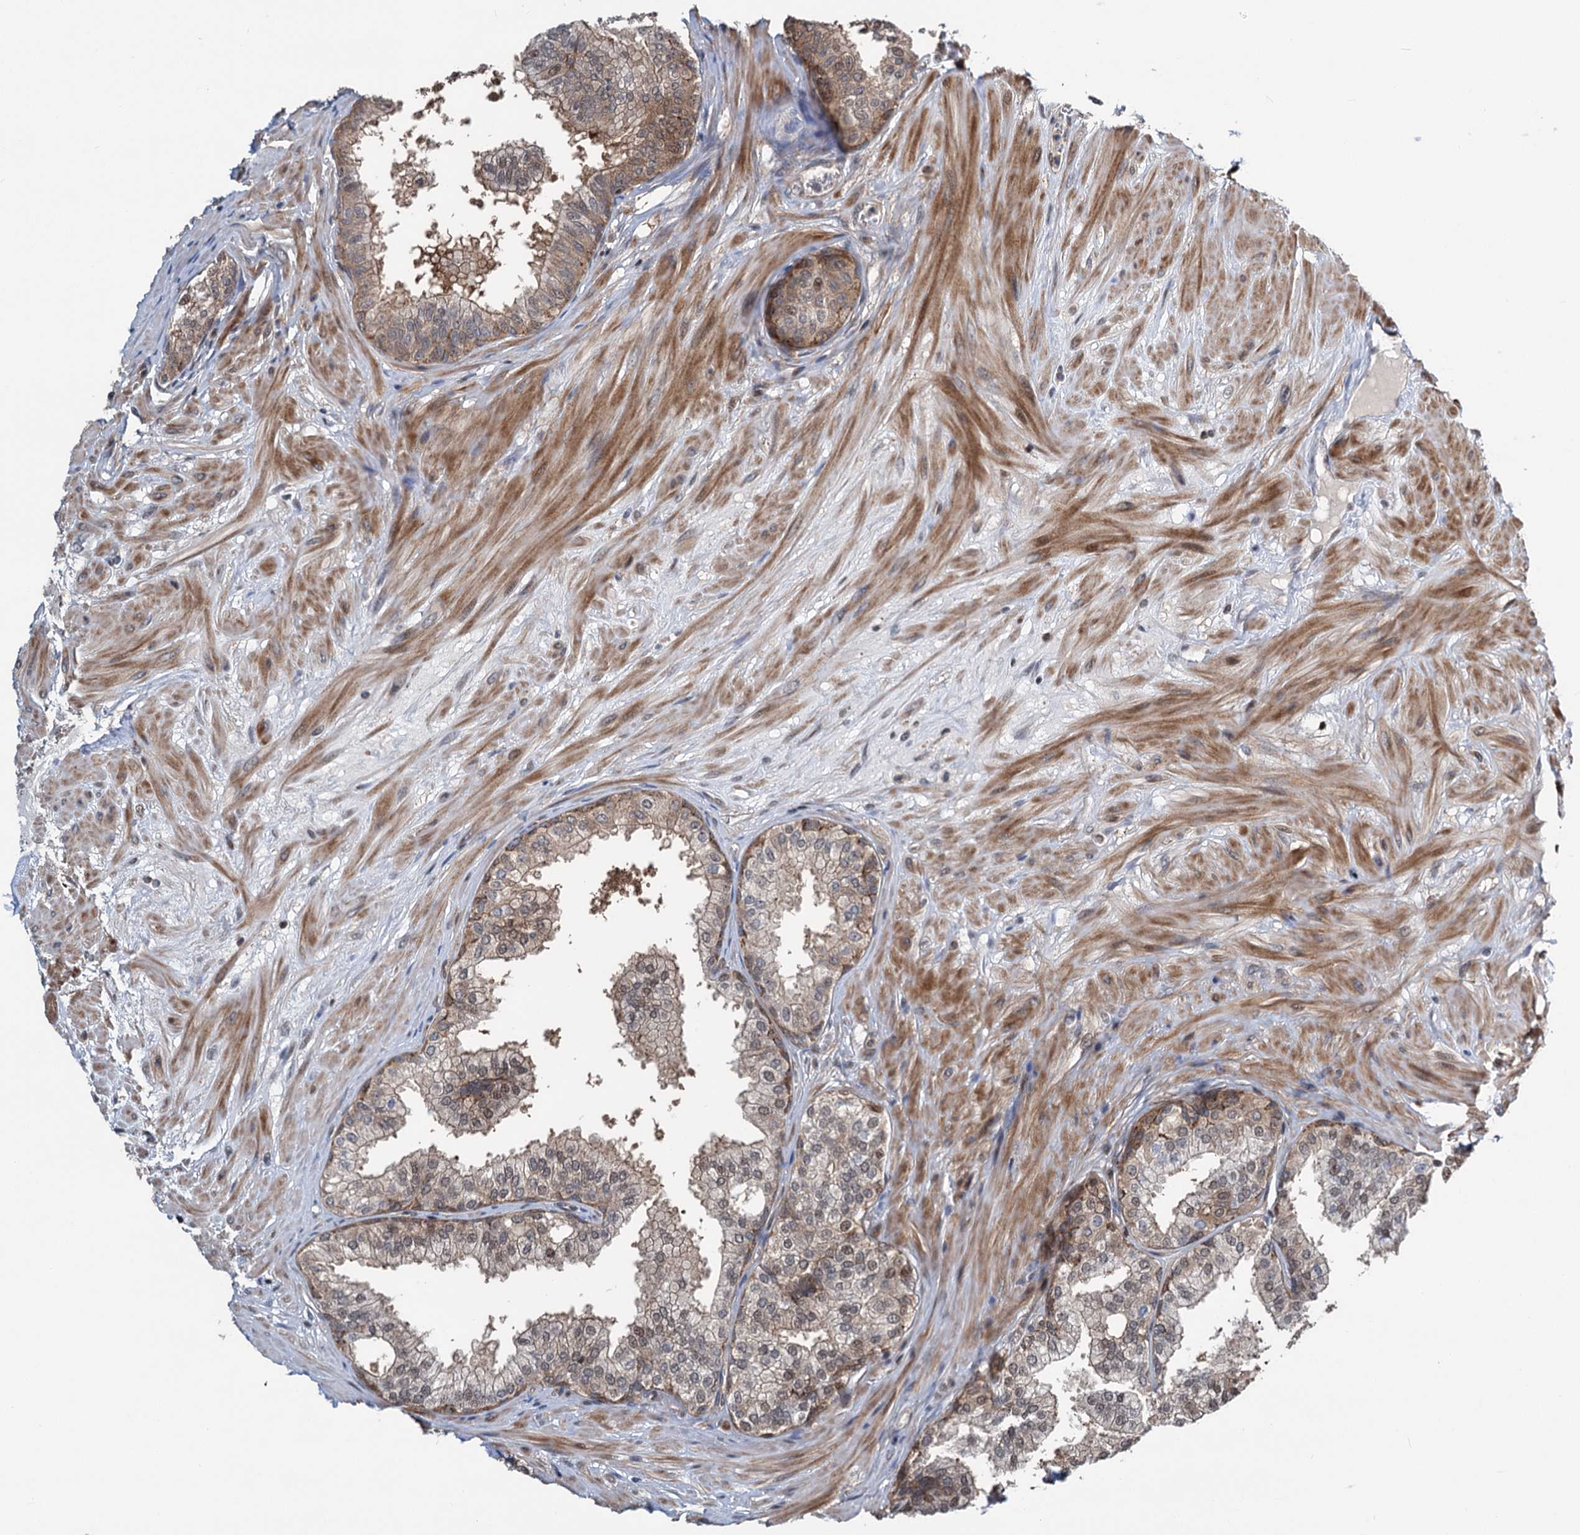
{"staining": {"intensity": "moderate", "quantity": "25%-75%", "location": "cytoplasmic/membranous"}, "tissue": "prostate", "cell_type": "Glandular cells", "image_type": "normal", "snomed": [{"axis": "morphology", "description": "Normal tissue, NOS"}, {"axis": "topography", "description": "Prostate"}], "caption": "A high-resolution histopathology image shows IHC staining of benign prostate, which displays moderate cytoplasmic/membranous staining in approximately 25%-75% of glandular cells. Immunohistochemistry (ihc) stains the protein of interest in brown and the nuclei are stained blue.", "gene": "GPBP1", "patient": {"sex": "male", "age": 60}}